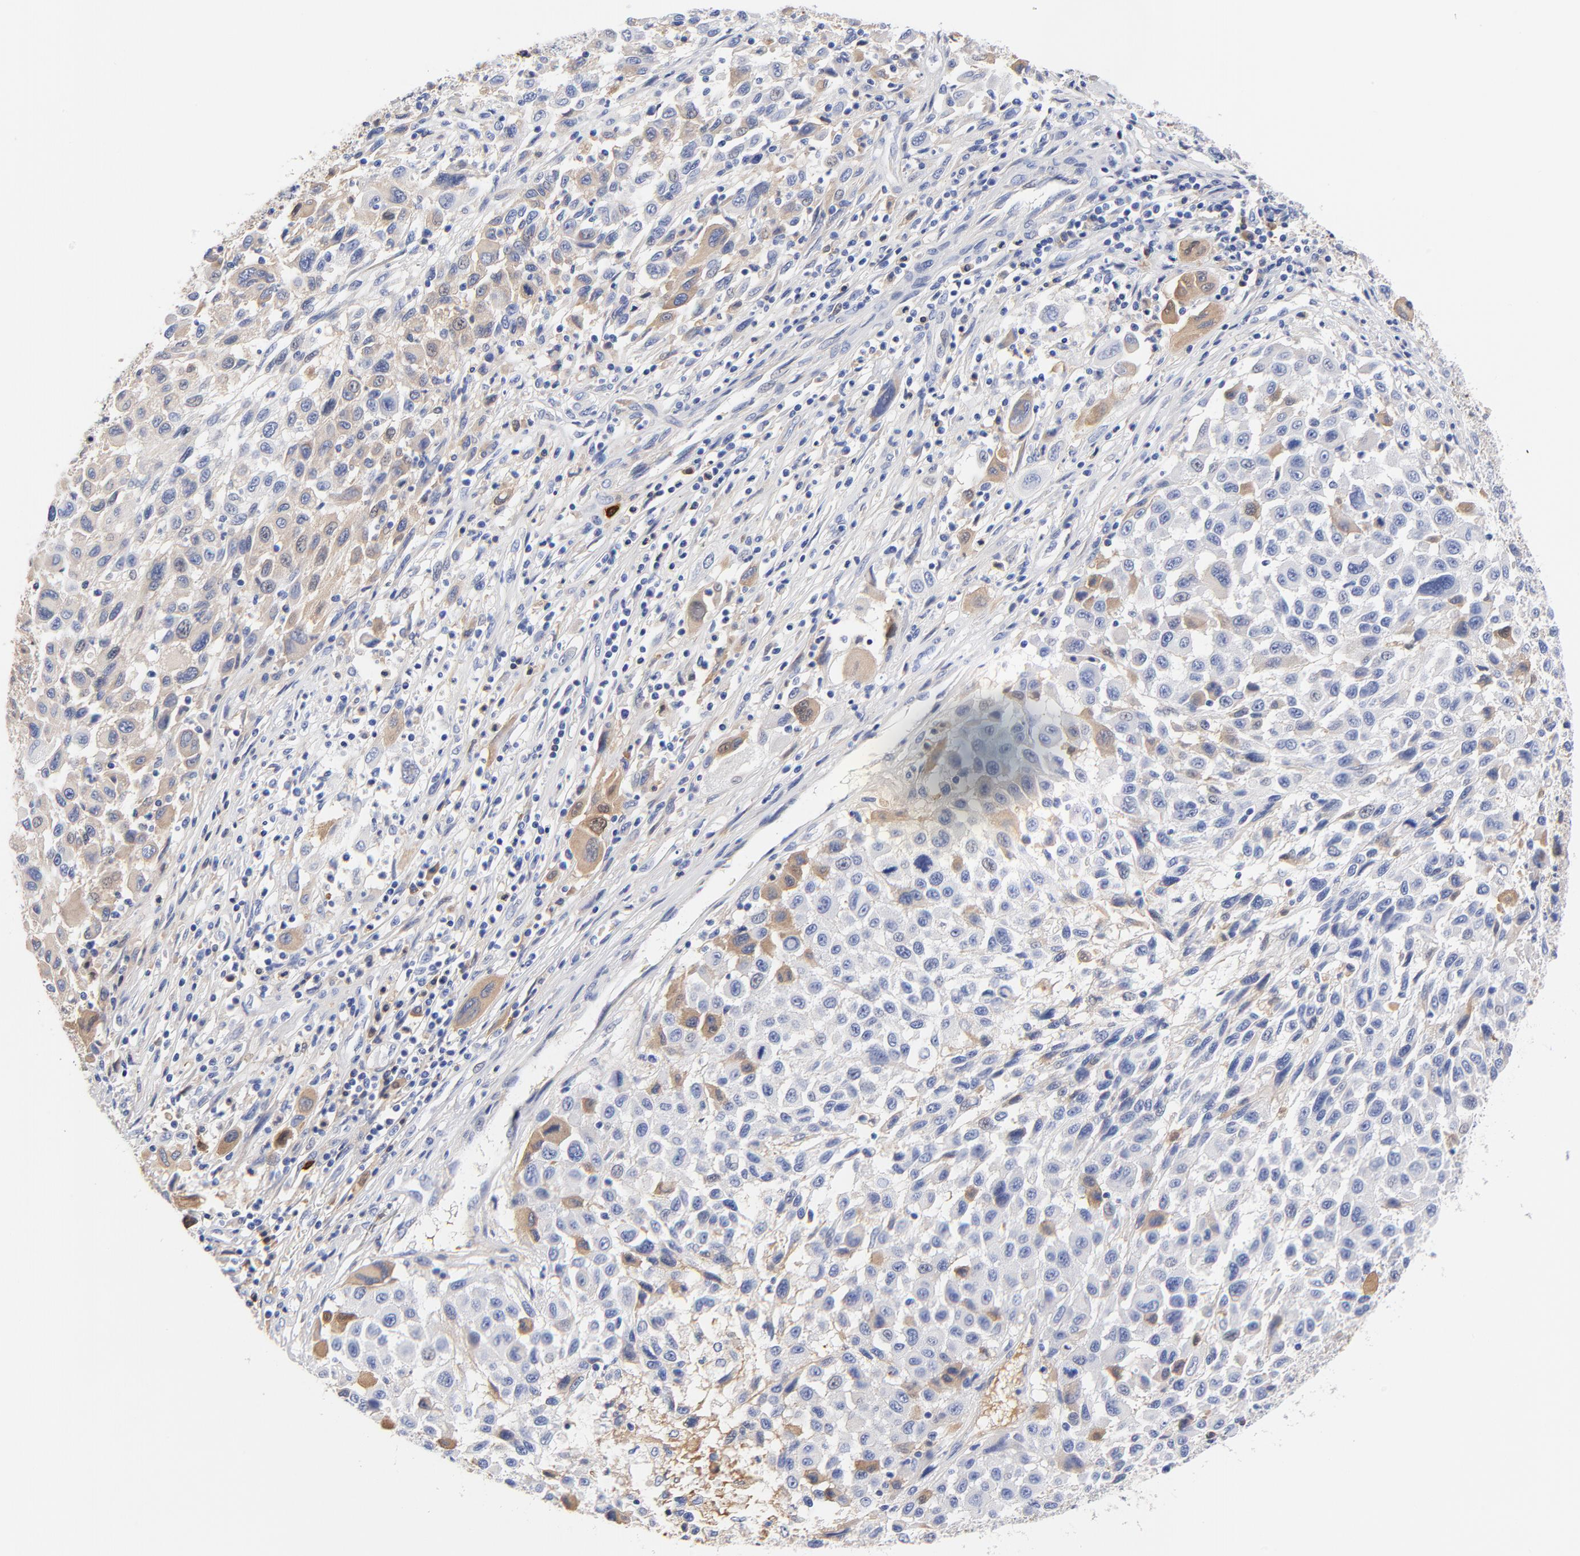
{"staining": {"intensity": "weak", "quantity": "25%-75%", "location": "cytoplasmic/membranous"}, "tissue": "melanoma", "cell_type": "Tumor cells", "image_type": "cancer", "snomed": [{"axis": "morphology", "description": "Malignant melanoma, Metastatic site"}, {"axis": "topography", "description": "Lymph node"}], "caption": "Weak cytoplasmic/membranous staining is seen in approximately 25%-75% of tumor cells in malignant melanoma (metastatic site).", "gene": "IGLV3-10", "patient": {"sex": "male", "age": 61}}